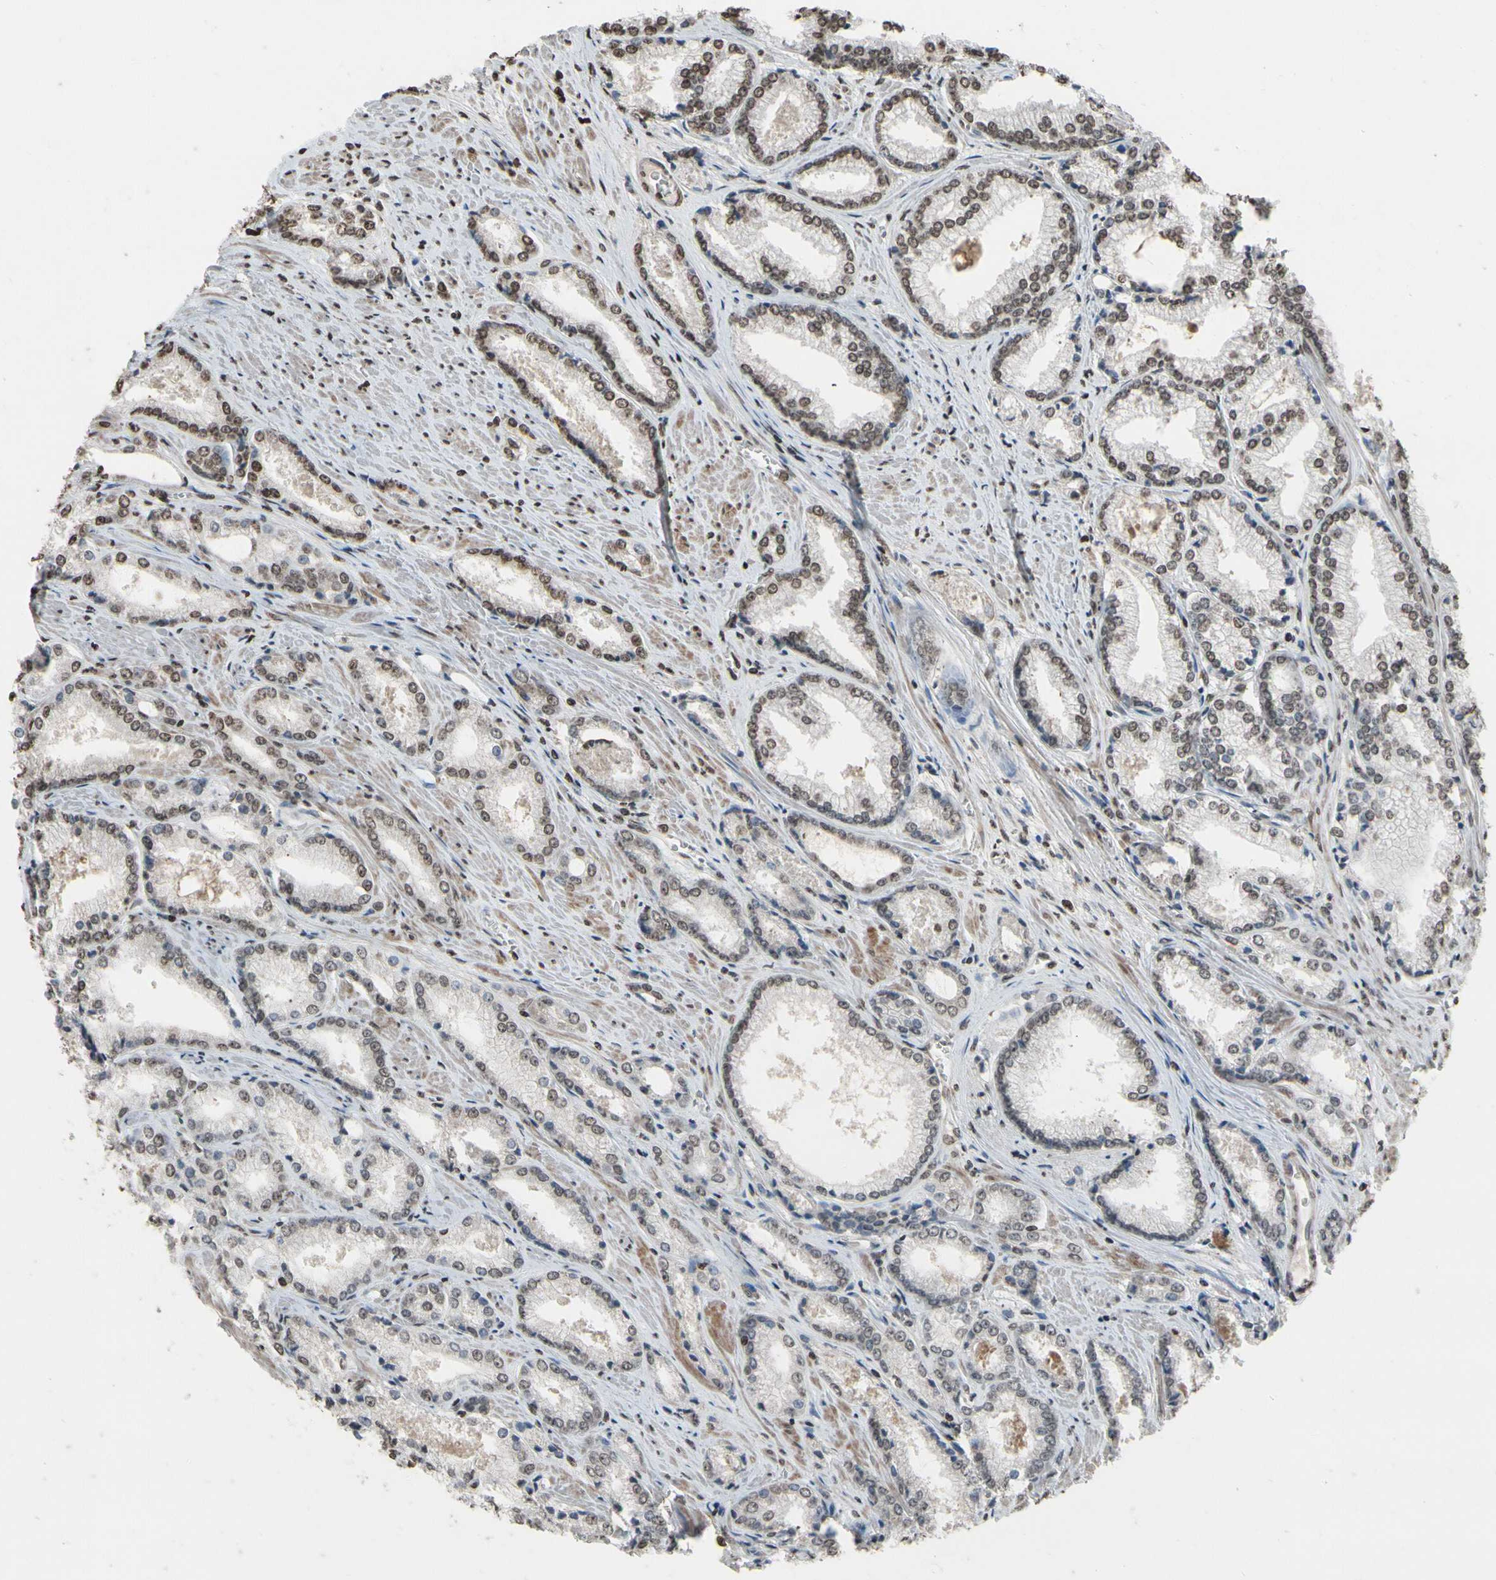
{"staining": {"intensity": "moderate", "quantity": ">75%", "location": "nuclear"}, "tissue": "prostate cancer", "cell_type": "Tumor cells", "image_type": "cancer", "snomed": [{"axis": "morphology", "description": "Adenocarcinoma, Low grade"}, {"axis": "topography", "description": "Prostate"}], "caption": "The immunohistochemical stain highlights moderate nuclear staining in tumor cells of prostate cancer tissue. (brown staining indicates protein expression, while blue staining denotes nuclei).", "gene": "HIPK2", "patient": {"sex": "male", "age": 64}}